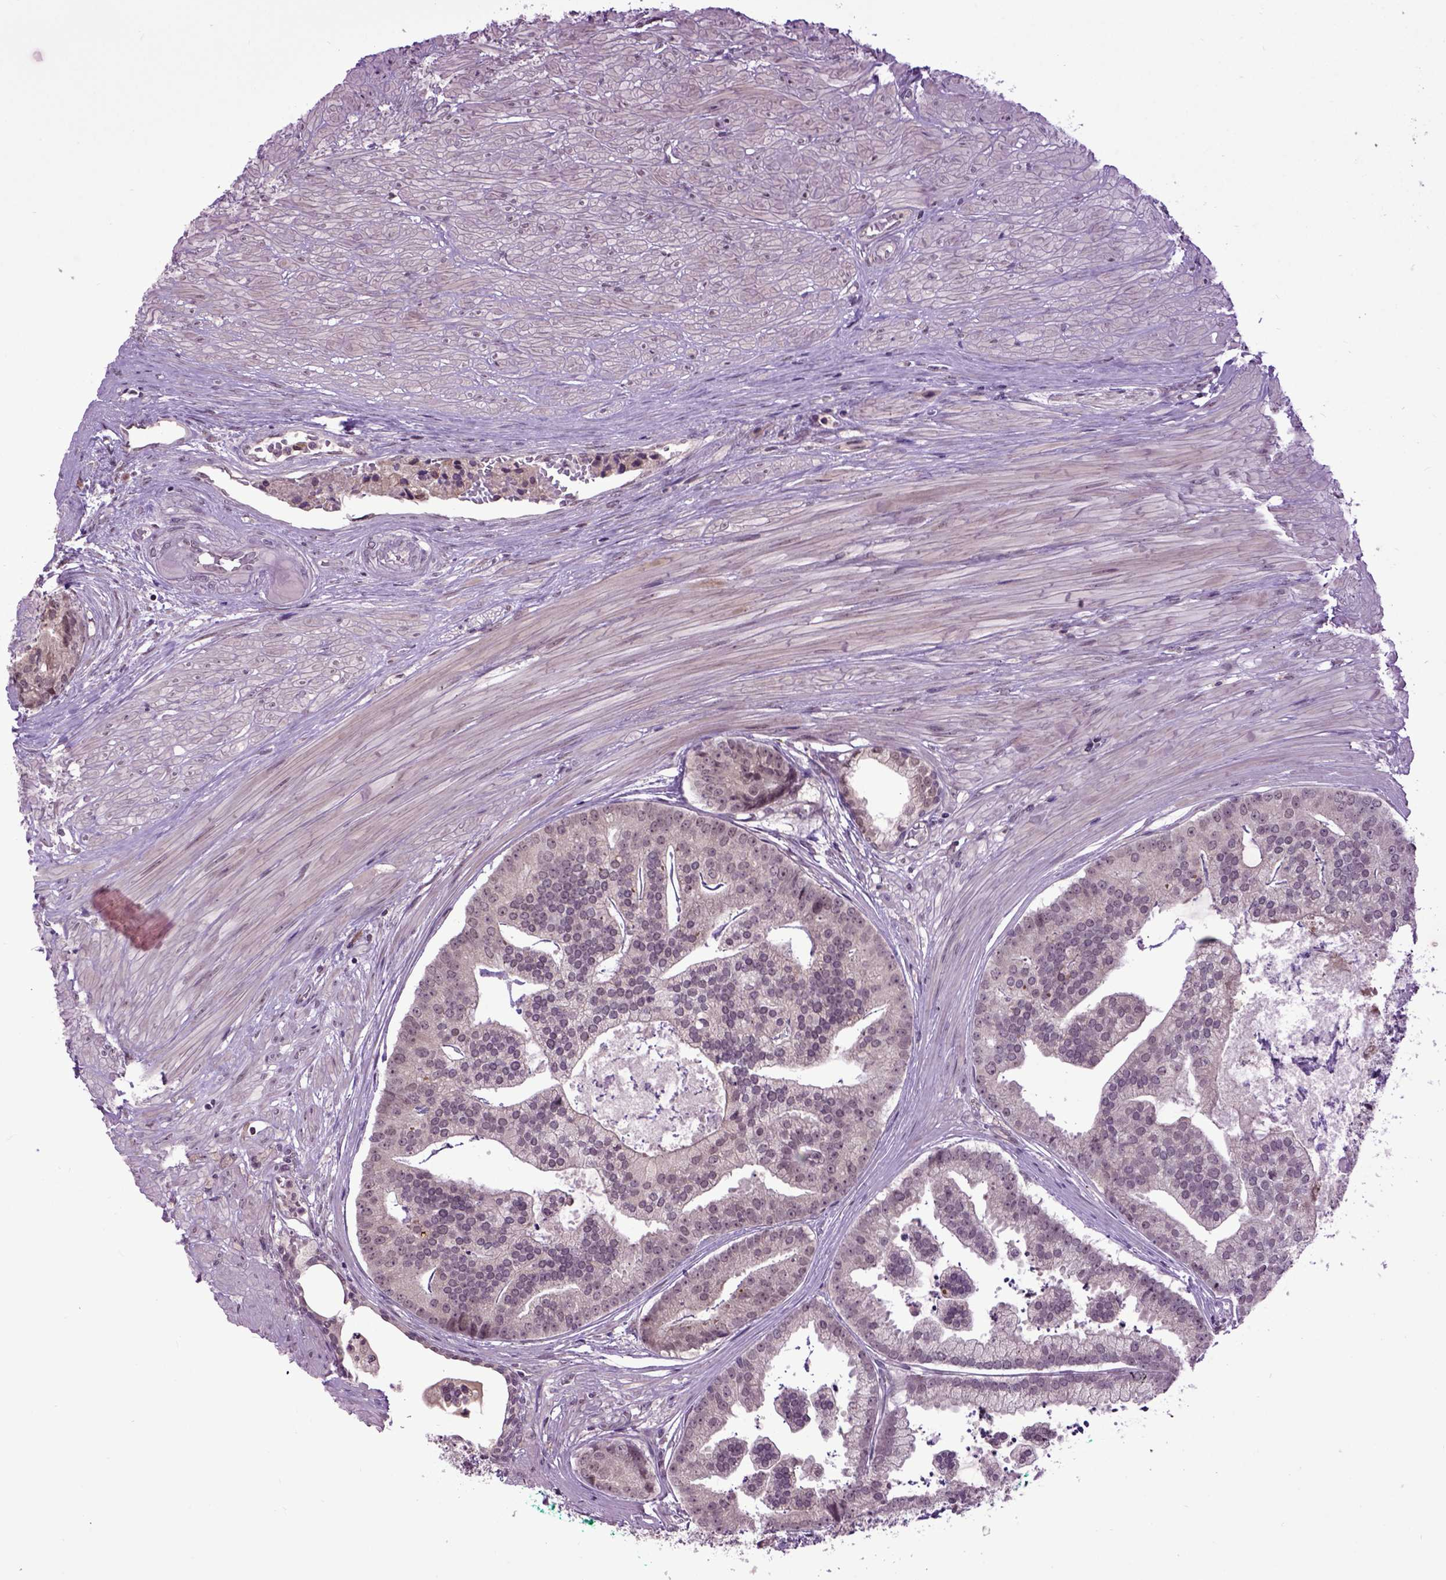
{"staining": {"intensity": "moderate", "quantity": "<25%", "location": "cytoplasmic/membranous"}, "tissue": "prostate cancer", "cell_type": "Tumor cells", "image_type": "cancer", "snomed": [{"axis": "morphology", "description": "Adenocarcinoma, NOS"}, {"axis": "topography", "description": "Prostate and seminal vesicle, NOS"}, {"axis": "topography", "description": "Prostate"}], "caption": "Prostate adenocarcinoma stained with DAB immunohistochemistry (IHC) exhibits low levels of moderate cytoplasmic/membranous positivity in approximately <25% of tumor cells.", "gene": "RAB43", "patient": {"sex": "male", "age": 44}}